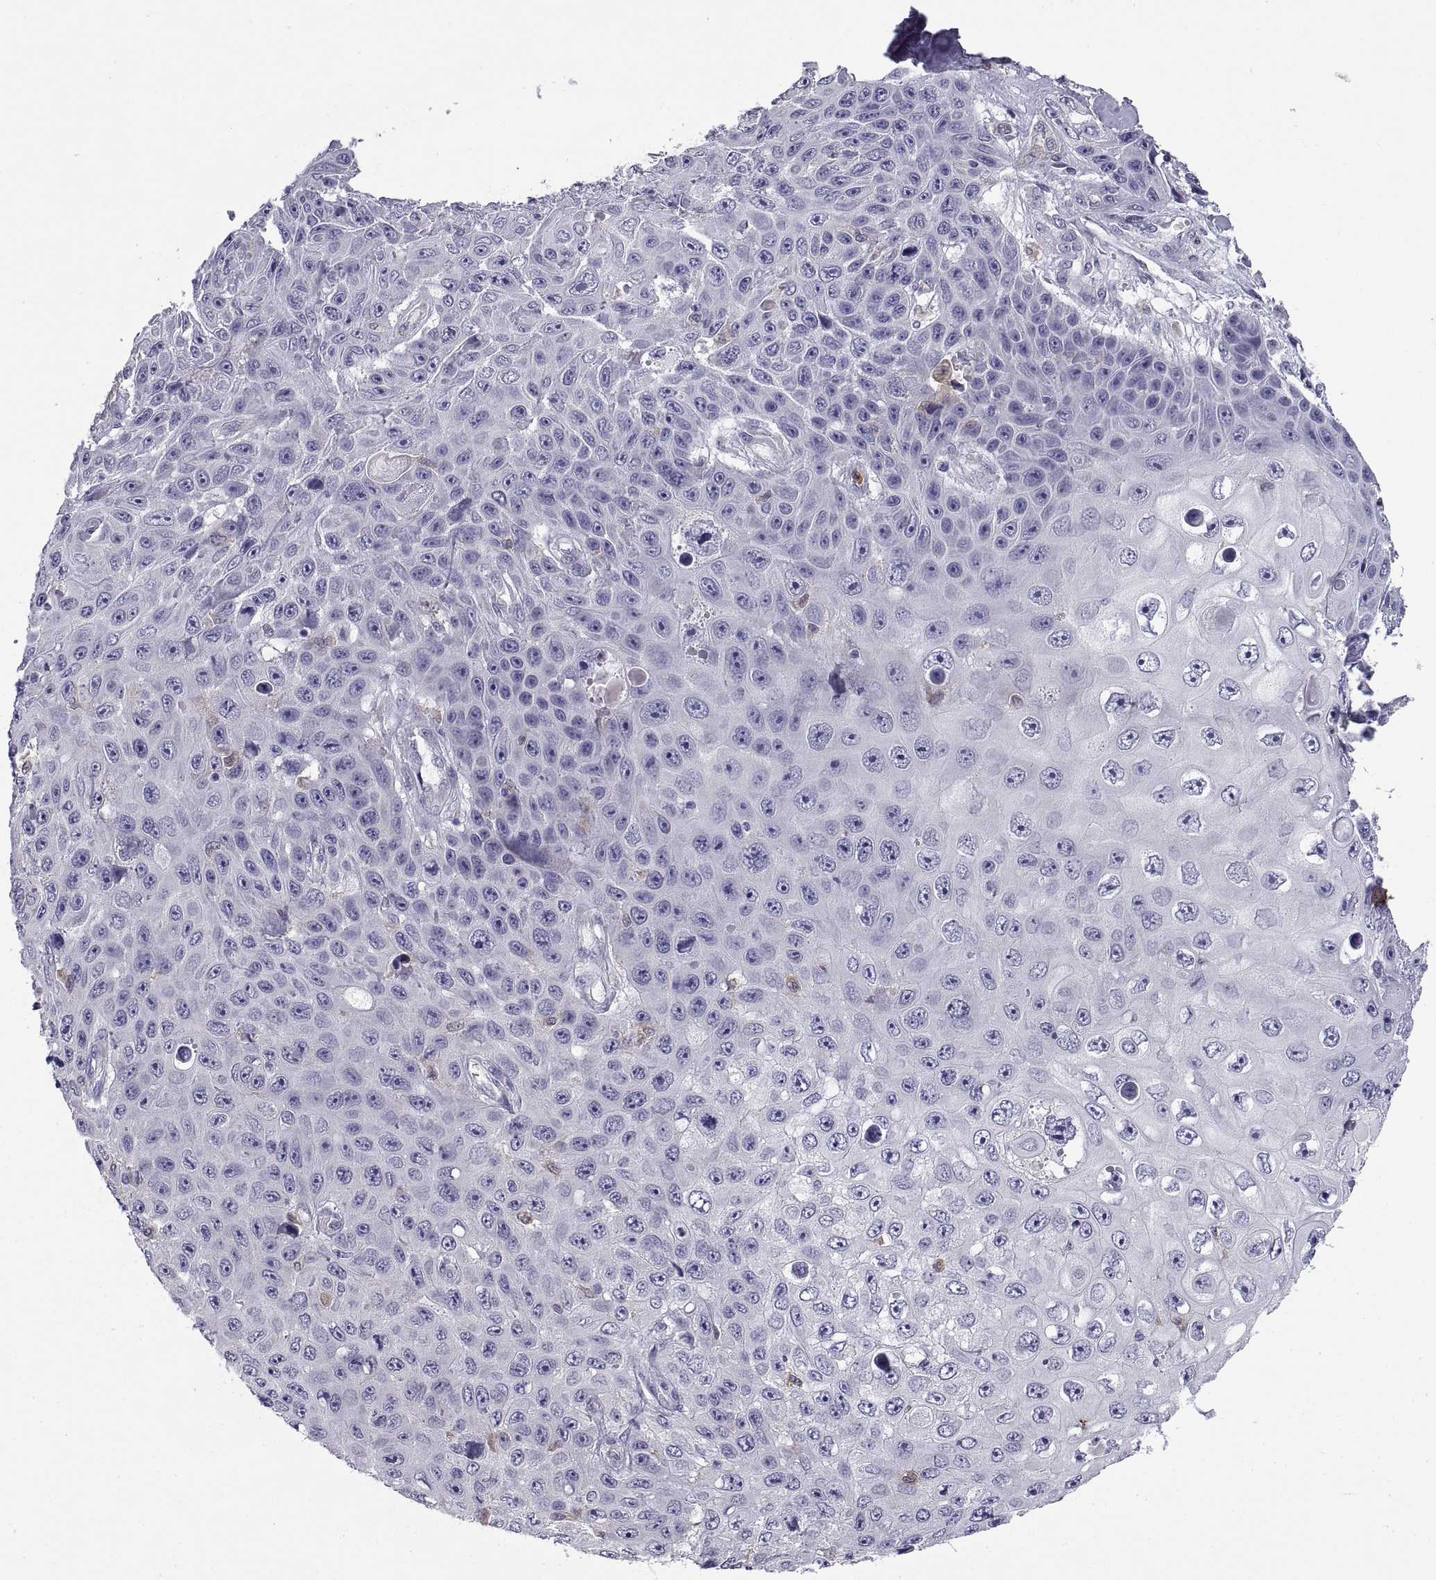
{"staining": {"intensity": "negative", "quantity": "none", "location": "none"}, "tissue": "skin cancer", "cell_type": "Tumor cells", "image_type": "cancer", "snomed": [{"axis": "morphology", "description": "Squamous cell carcinoma, NOS"}, {"axis": "topography", "description": "Skin"}], "caption": "The histopathology image shows no staining of tumor cells in skin cancer. Nuclei are stained in blue.", "gene": "DOK3", "patient": {"sex": "male", "age": 82}}